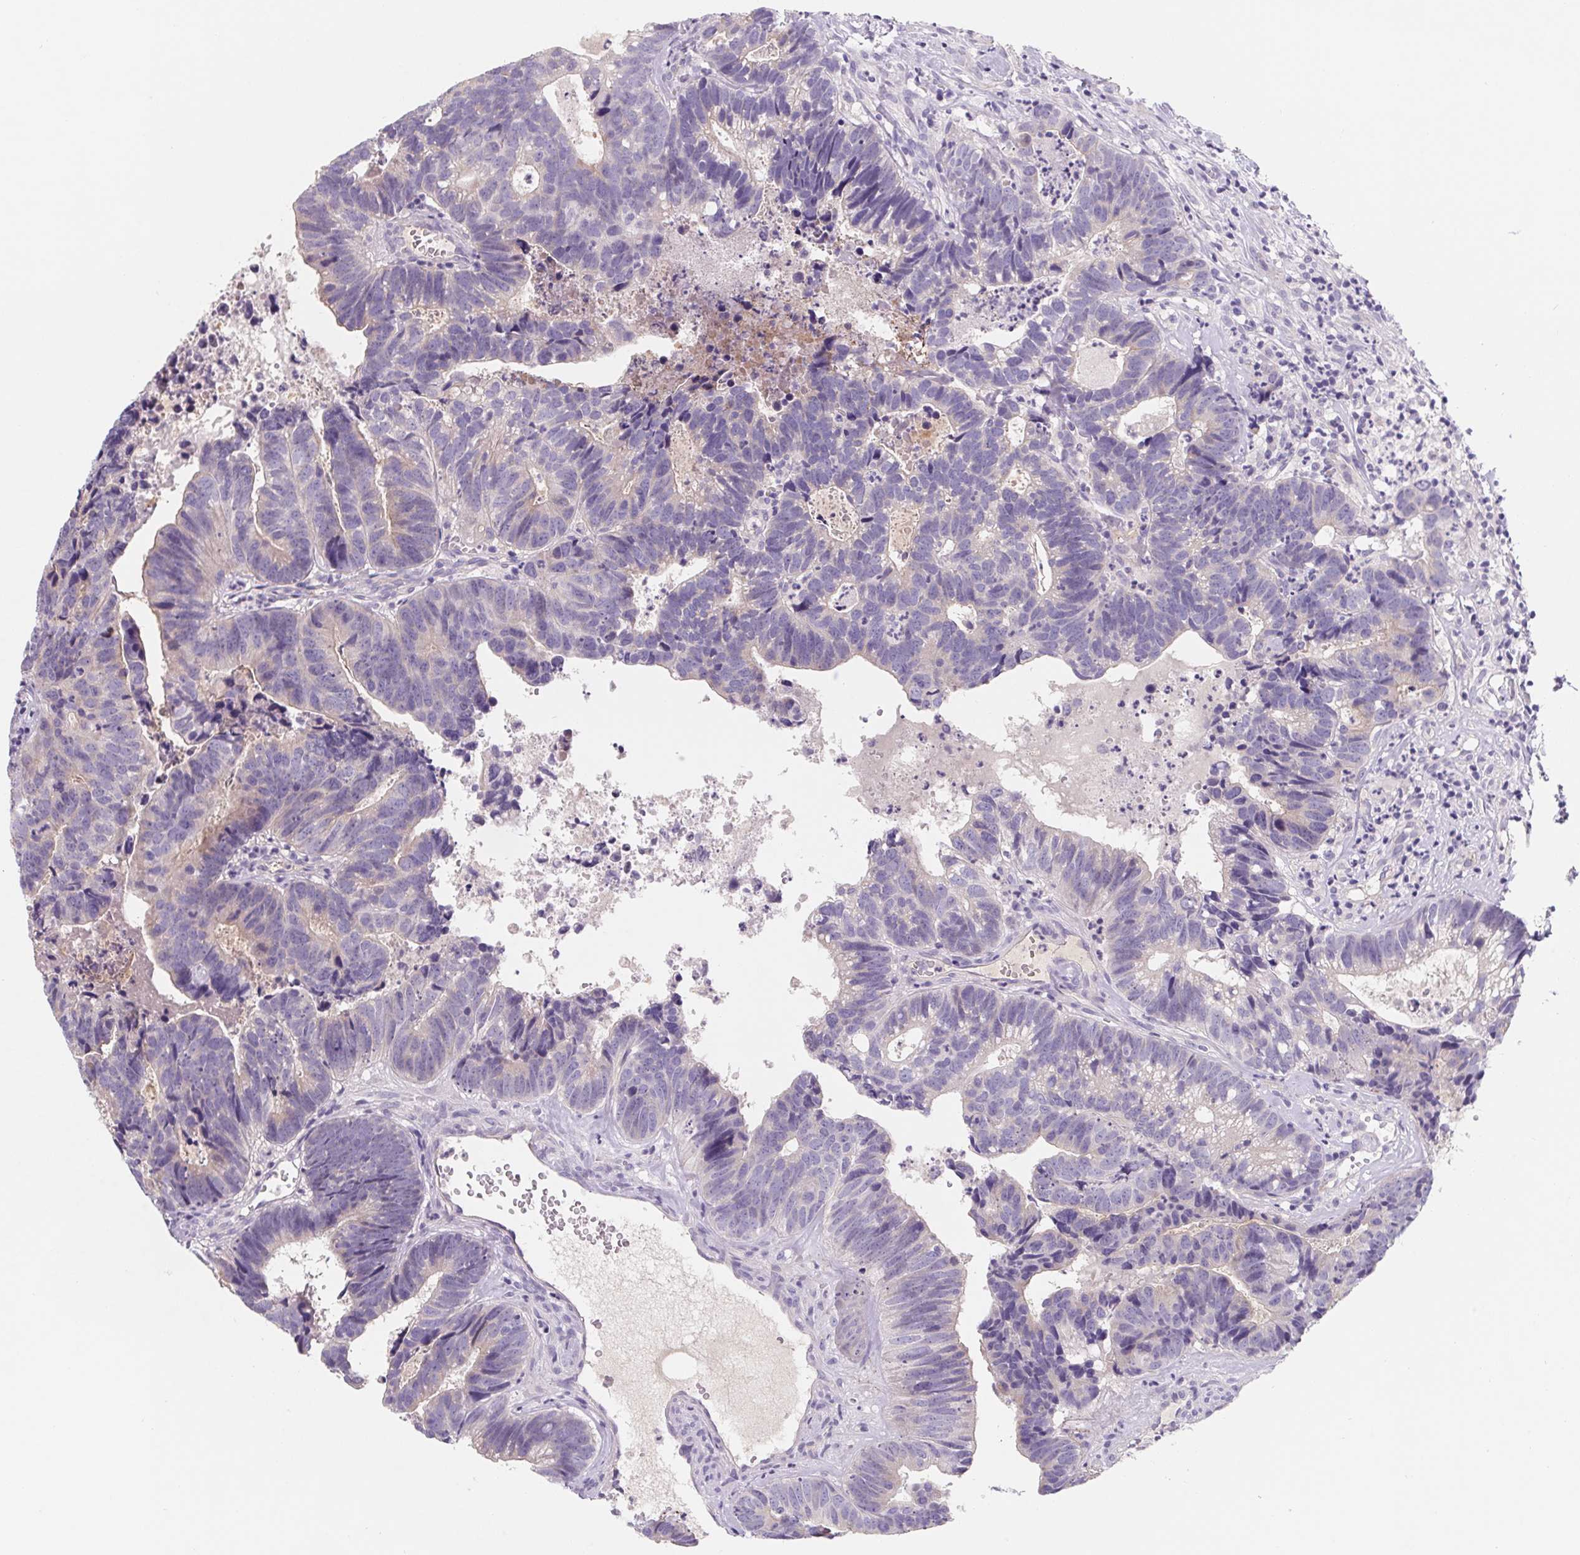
{"staining": {"intensity": "negative", "quantity": "none", "location": "none"}, "tissue": "head and neck cancer", "cell_type": "Tumor cells", "image_type": "cancer", "snomed": [{"axis": "morphology", "description": "Adenocarcinoma, NOS"}, {"axis": "topography", "description": "Head-Neck"}], "caption": "Immunohistochemistry photomicrograph of neoplastic tissue: human head and neck adenocarcinoma stained with DAB shows no significant protein positivity in tumor cells.", "gene": "LPA", "patient": {"sex": "male", "age": 62}}